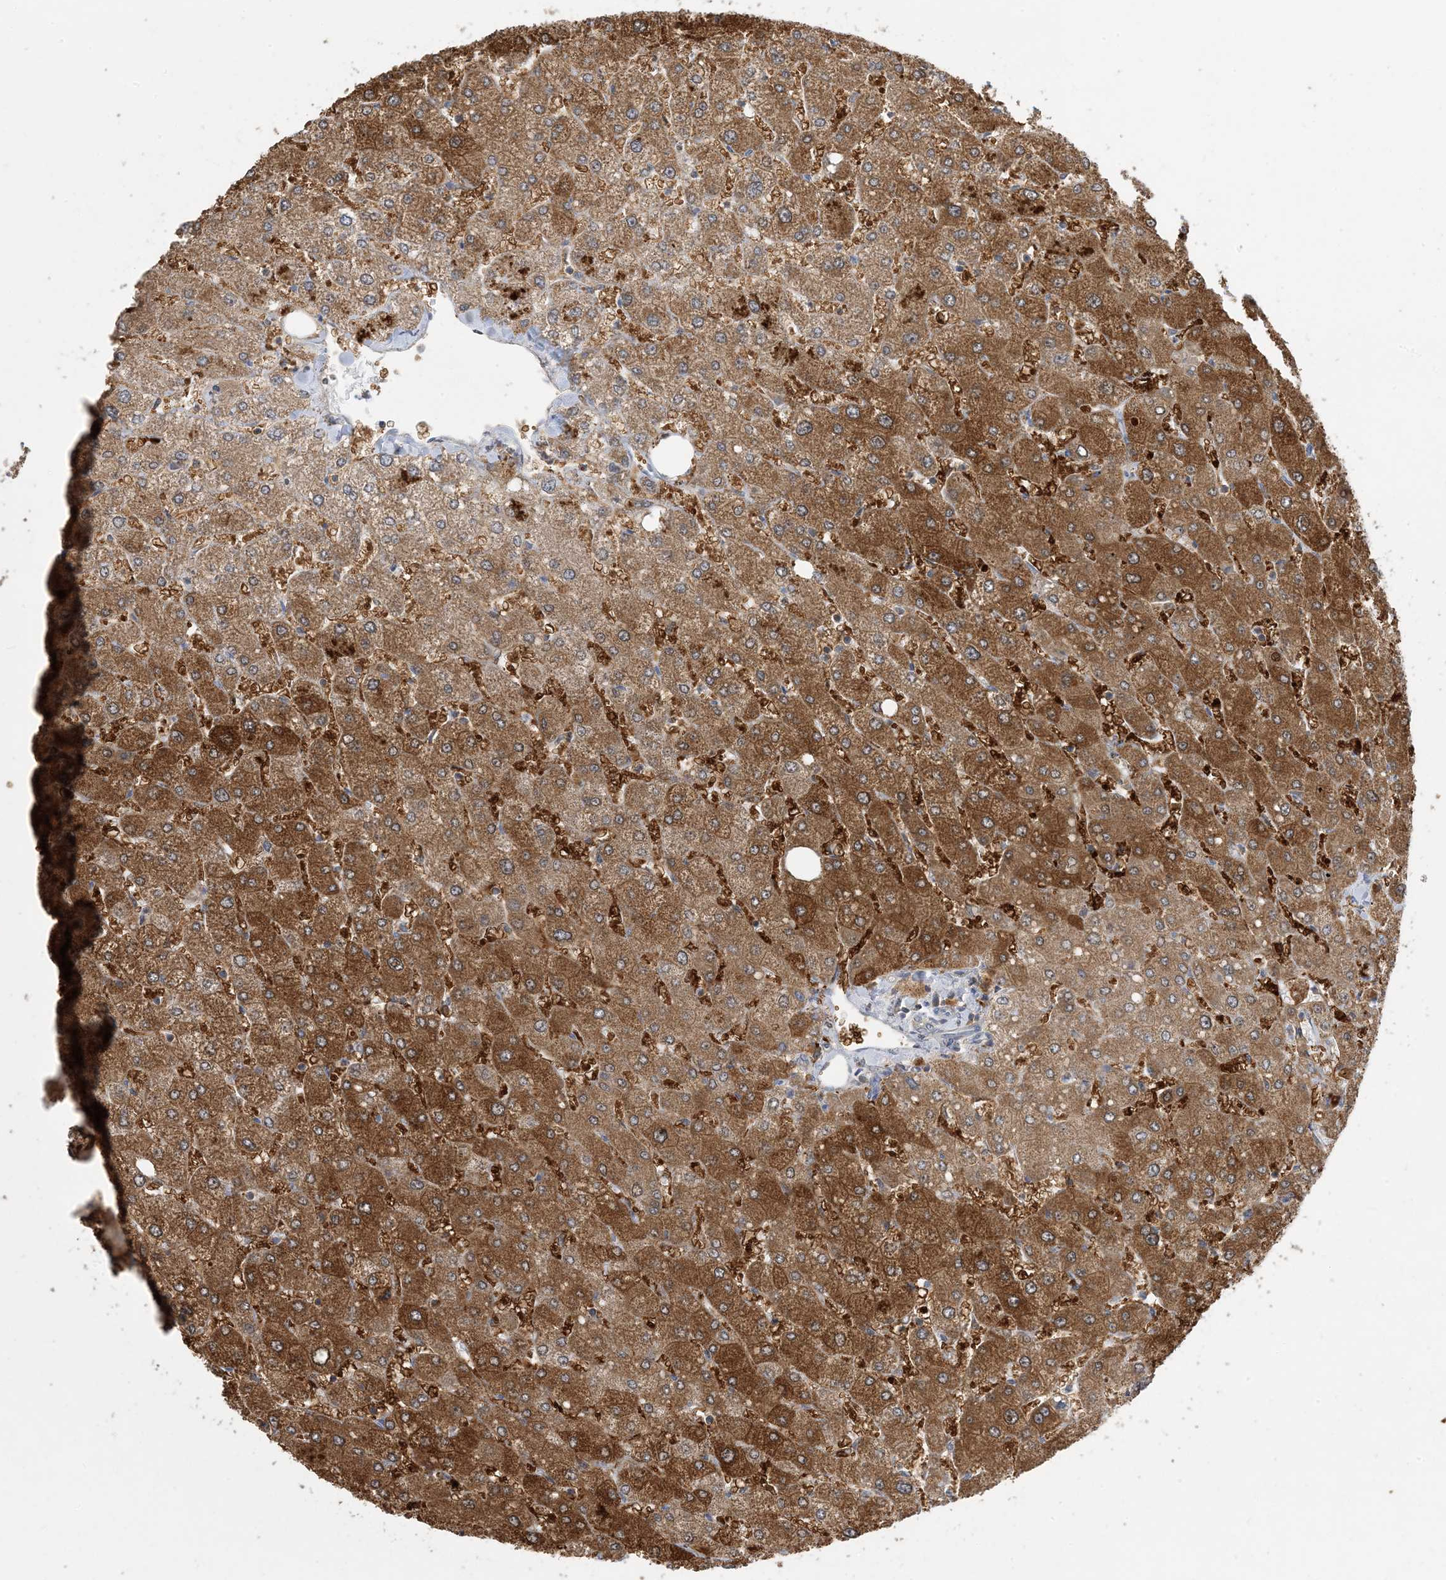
{"staining": {"intensity": "moderate", "quantity": ">75%", "location": "cytoplasmic/membranous"}, "tissue": "liver", "cell_type": "Cholangiocytes", "image_type": "normal", "snomed": [{"axis": "morphology", "description": "Normal tissue, NOS"}, {"axis": "topography", "description": "Liver"}], "caption": "Immunohistochemistry (IHC) (DAB (3,3'-diaminobenzidine)) staining of benign liver displays moderate cytoplasmic/membranous protein positivity in about >75% of cholangiocytes.", "gene": "ECHDC1", "patient": {"sex": "male", "age": 55}}